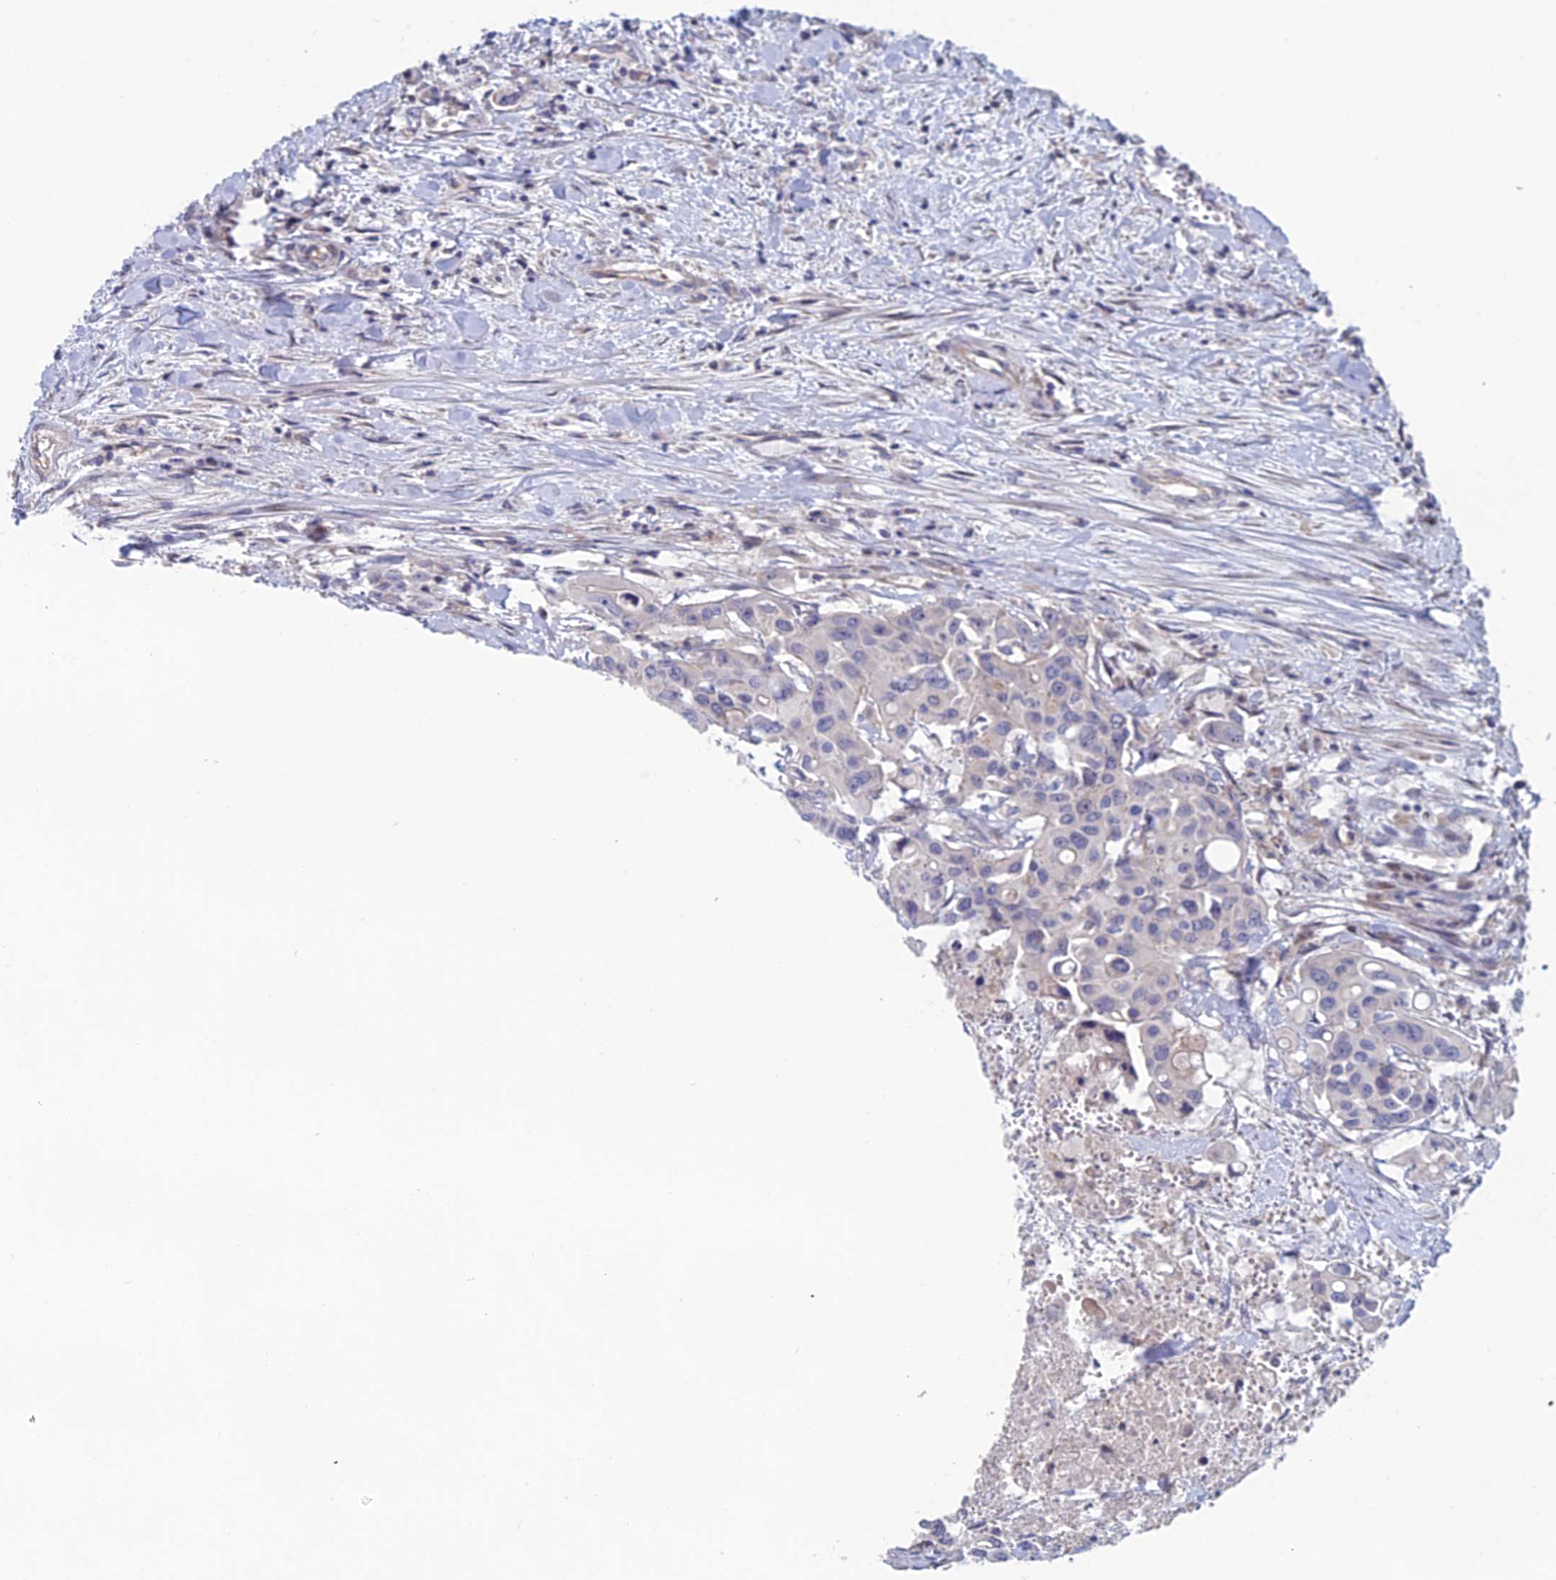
{"staining": {"intensity": "negative", "quantity": "none", "location": "none"}, "tissue": "colorectal cancer", "cell_type": "Tumor cells", "image_type": "cancer", "snomed": [{"axis": "morphology", "description": "Adenocarcinoma, NOS"}, {"axis": "topography", "description": "Colon"}], "caption": "The immunohistochemistry micrograph has no significant positivity in tumor cells of colorectal adenocarcinoma tissue. (Immunohistochemistry (ihc), brightfield microscopy, high magnification).", "gene": "USP37", "patient": {"sex": "male", "age": 77}}